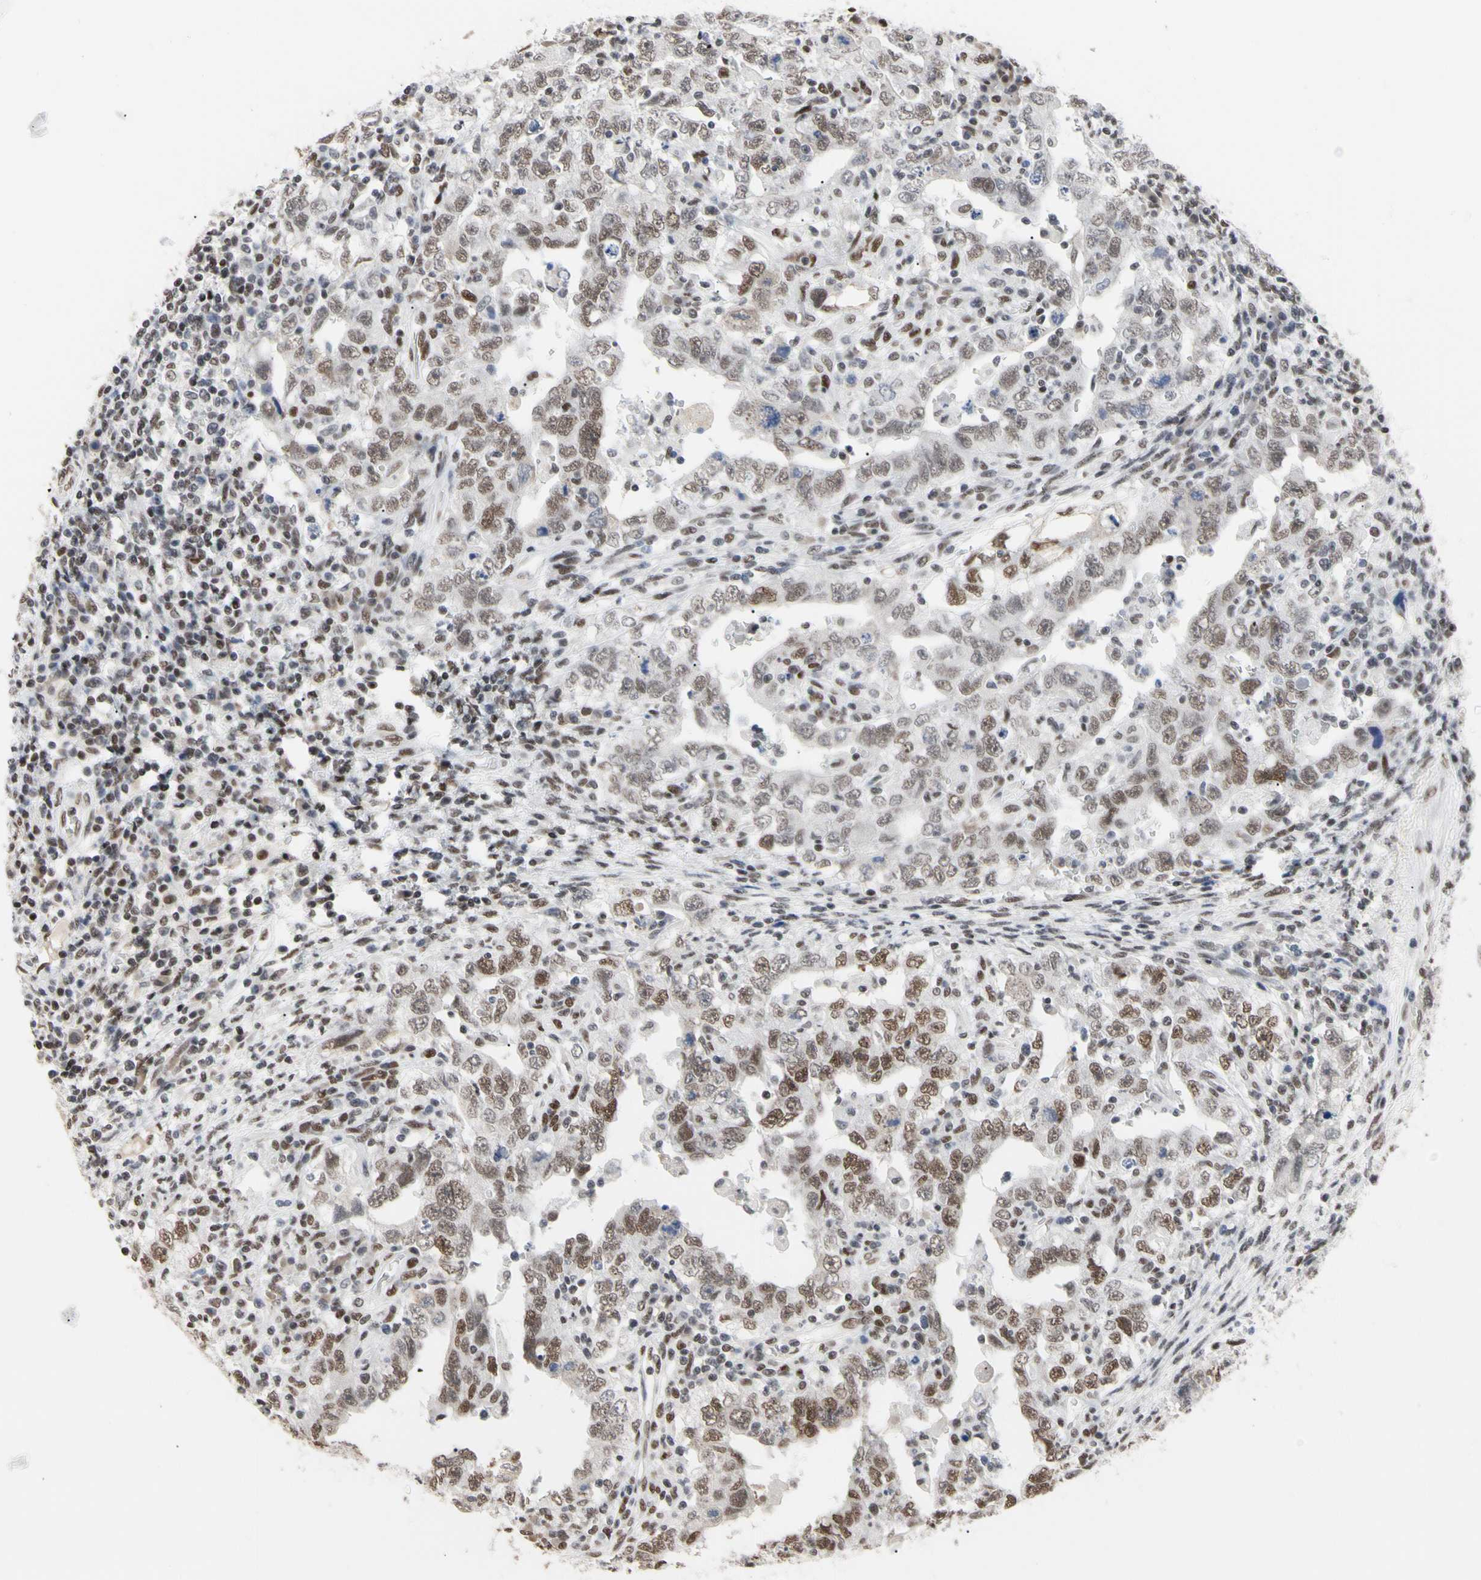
{"staining": {"intensity": "moderate", "quantity": ">75%", "location": "nuclear"}, "tissue": "testis cancer", "cell_type": "Tumor cells", "image_type": "cancer", "snomed": [{"axis": "morphology", "description": "Carcinoma, Embryonal, NOS"}, {"axis": "topography", "description": "Testis"}], "caption": "Protein staining shows moderate nuclear positivity in about >75% of tumor cells in testis cancer.", "gene": "FAM98B", "patient": {"sex": "male", "age": 26}}